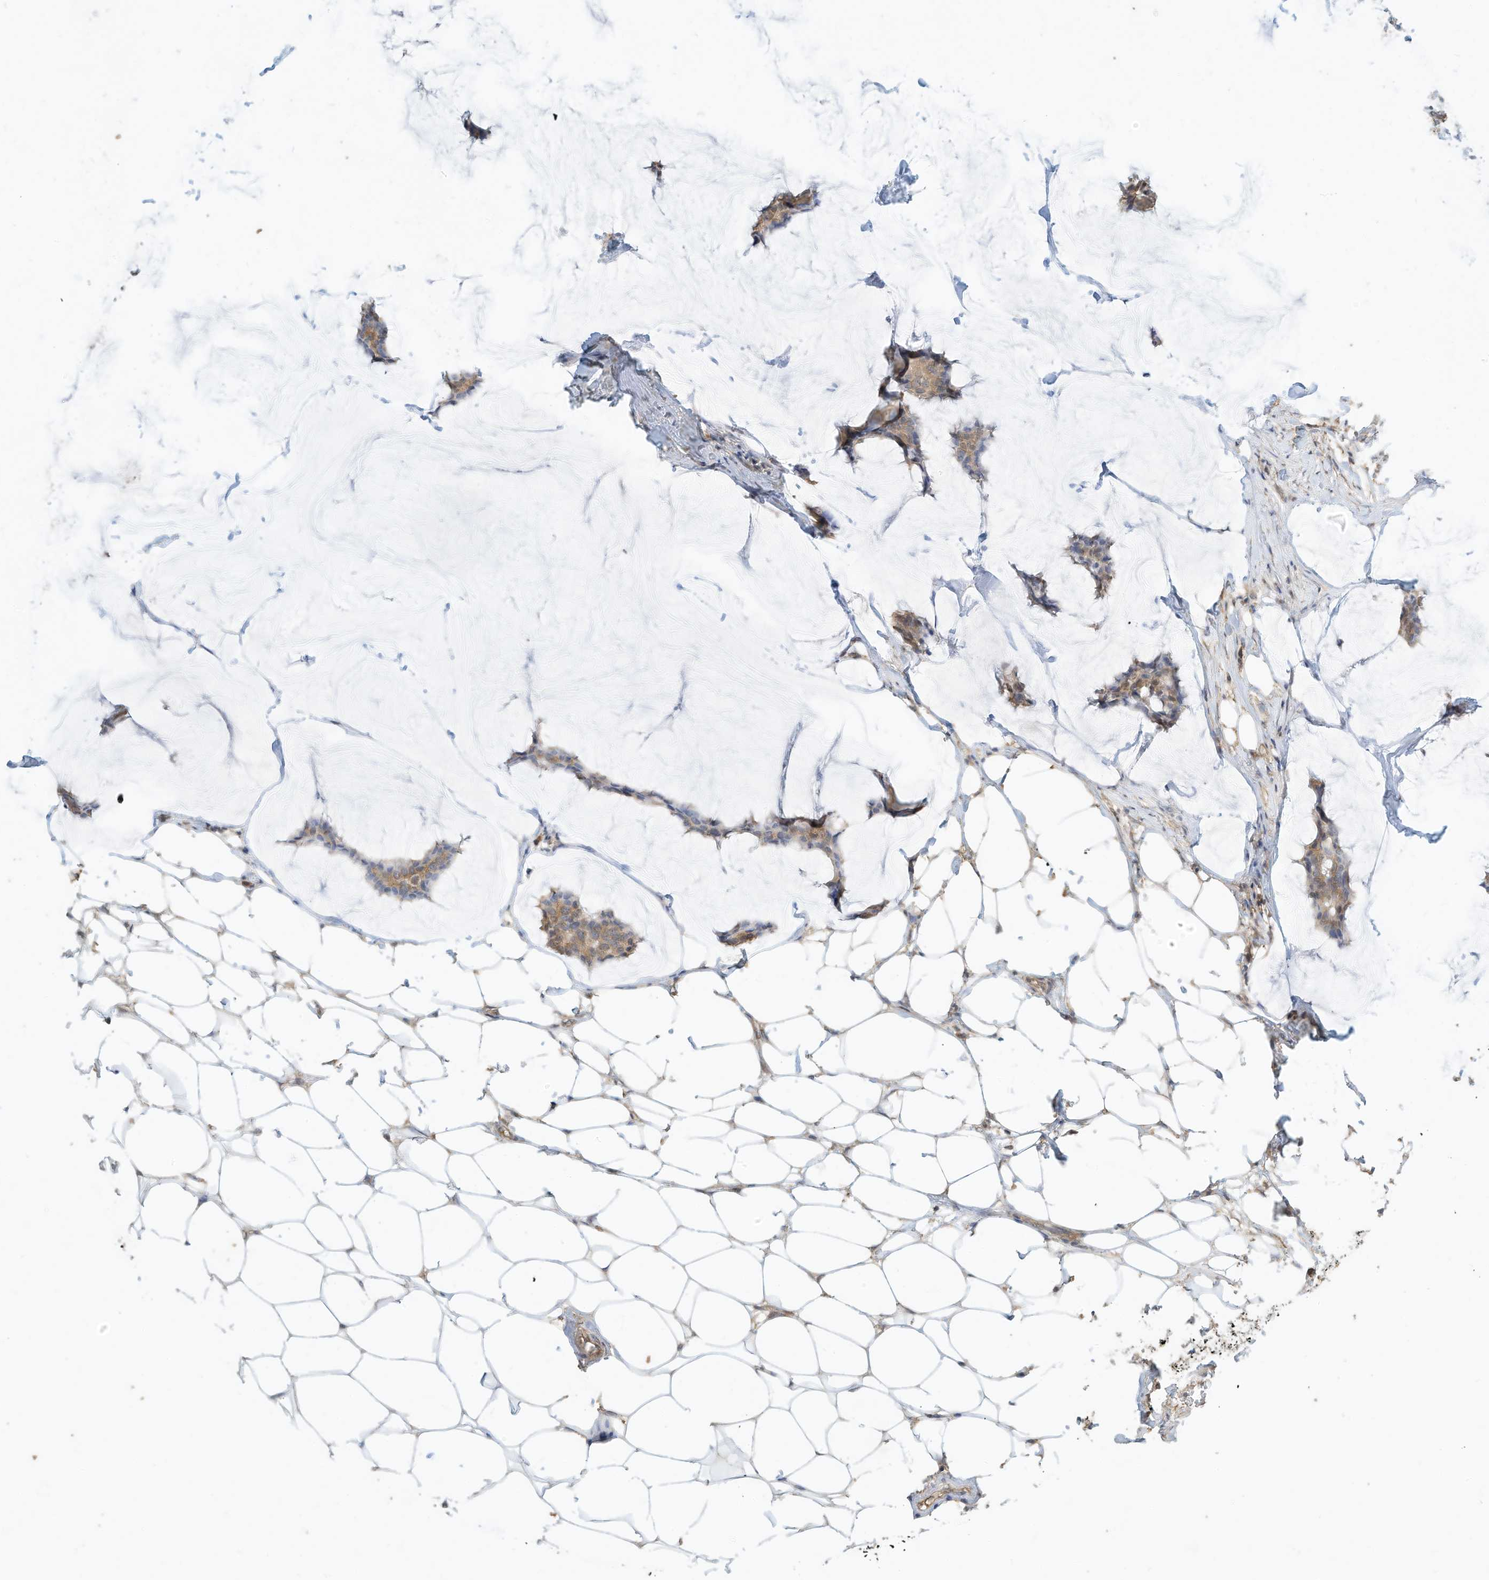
{"staining": {"intensity": "weak", "quantity": ">75%", "location": "cytoplasmic/membranous"}, "tissue": "breast cancer", "cell_type": "Tumor cells", "image_type": "cancer", "snomed": [{"axis": "morphology", "description": "Duct carcinoma"}, {"axis": "topography", "description": "Breast"}], "caption": "Weak cytoplasmic/membranous positivity for a protein is seen in approximately >75% of tumor cells of breast cancer using IHC.", "gene": "OFD1", "patient": {"sex": "female", "age": 93}}